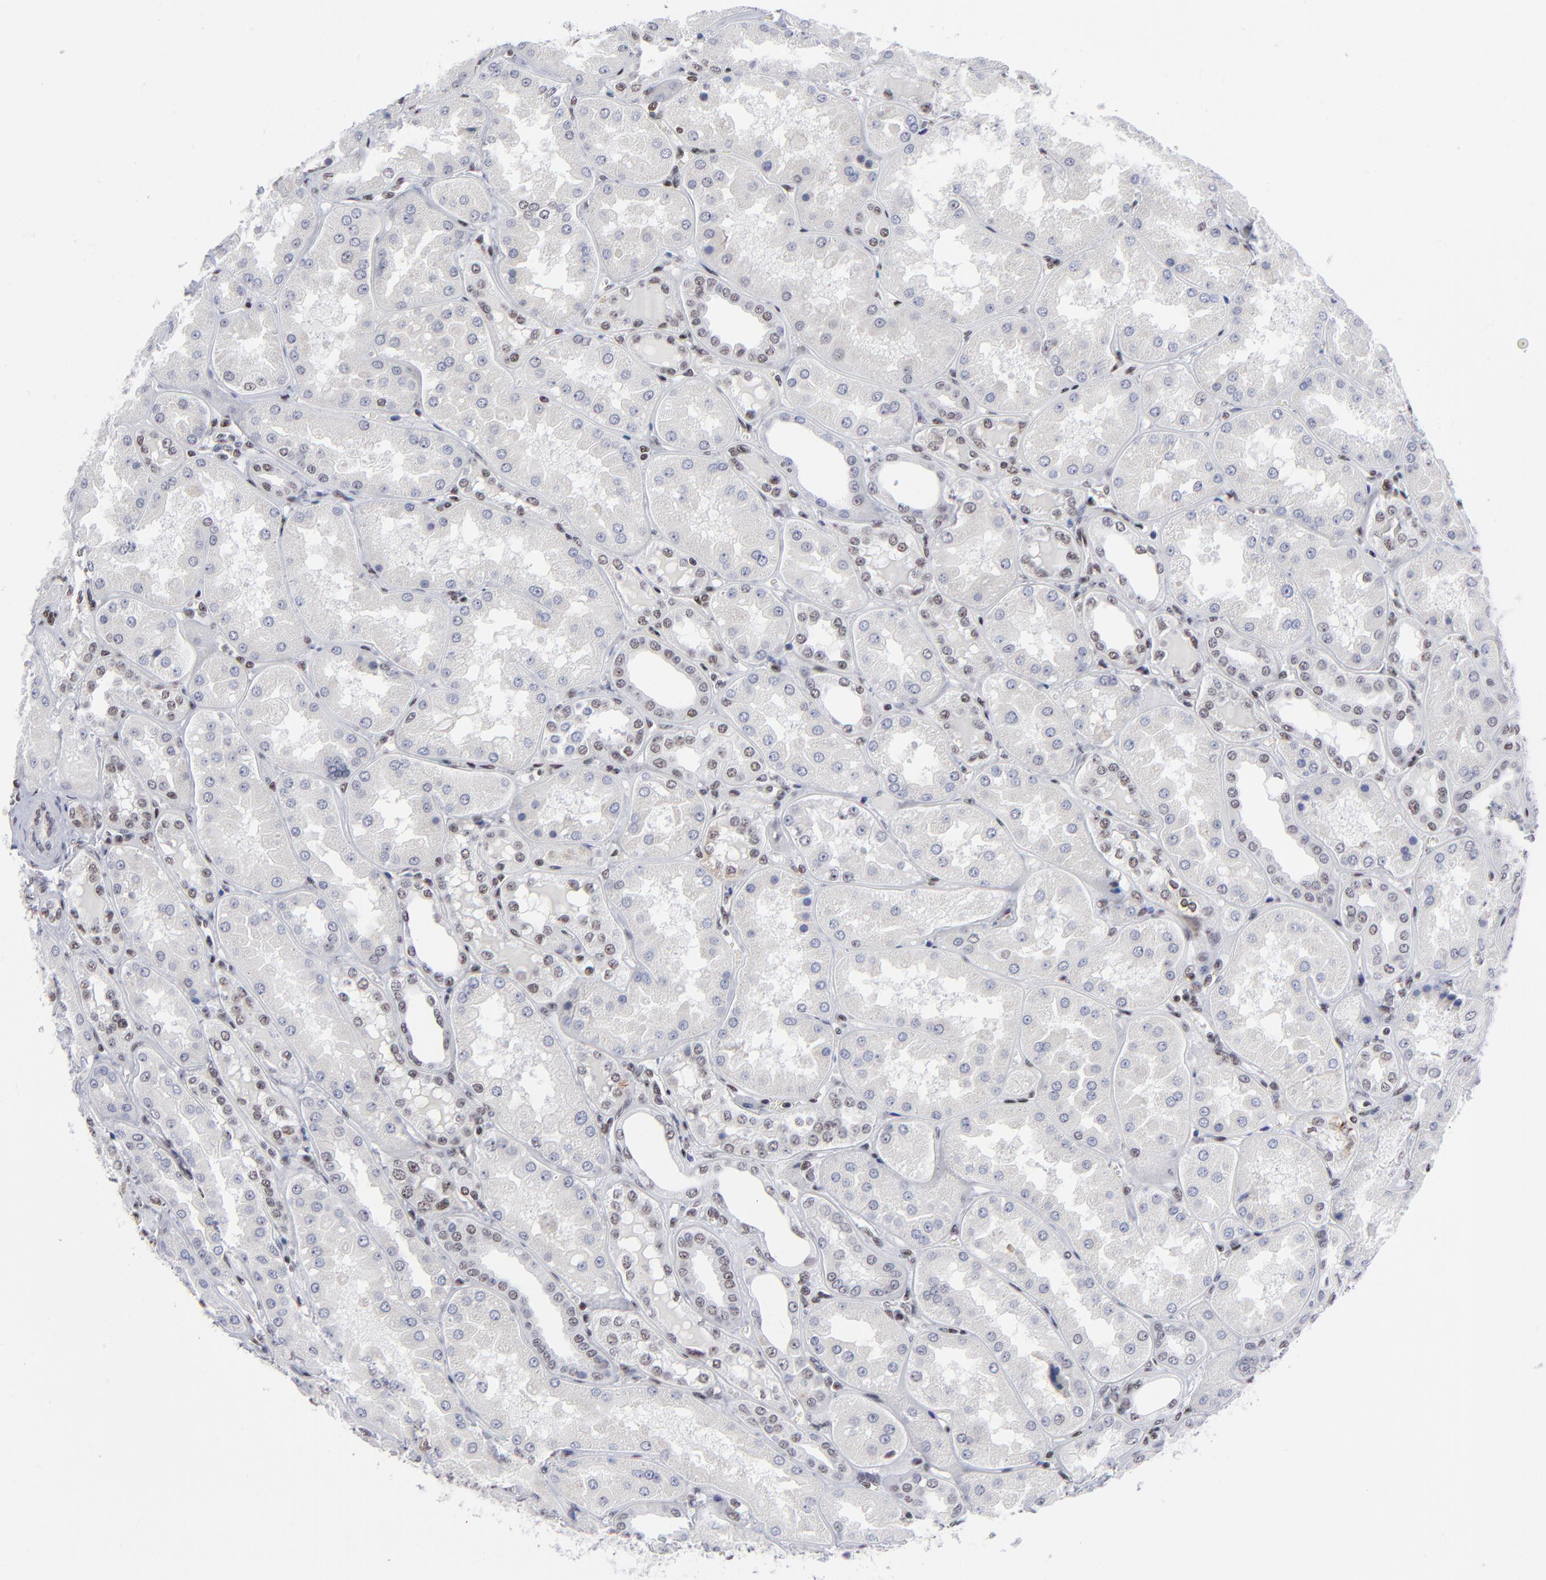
{"staining": {"intensity": "weak", "quantity": "25%-75%", "location": "nuclear"}, "tissue": "kidney", "cell_type": "Cells in glomeruli", "image_type": "normal", "snomed": [{"axis": "morphology", "description": "Normal tissue, NOS"}, {"axis": "topography", "description": "Kidney"}], "caption": "An immunohistochemistry micrograph of benign tissue is shown. Protein staining in brown highlights weak nuclear positivity in kidney within cells in glomeruli.", "gene": "SP2", "patient": {"sex": "female", "age": 56}}